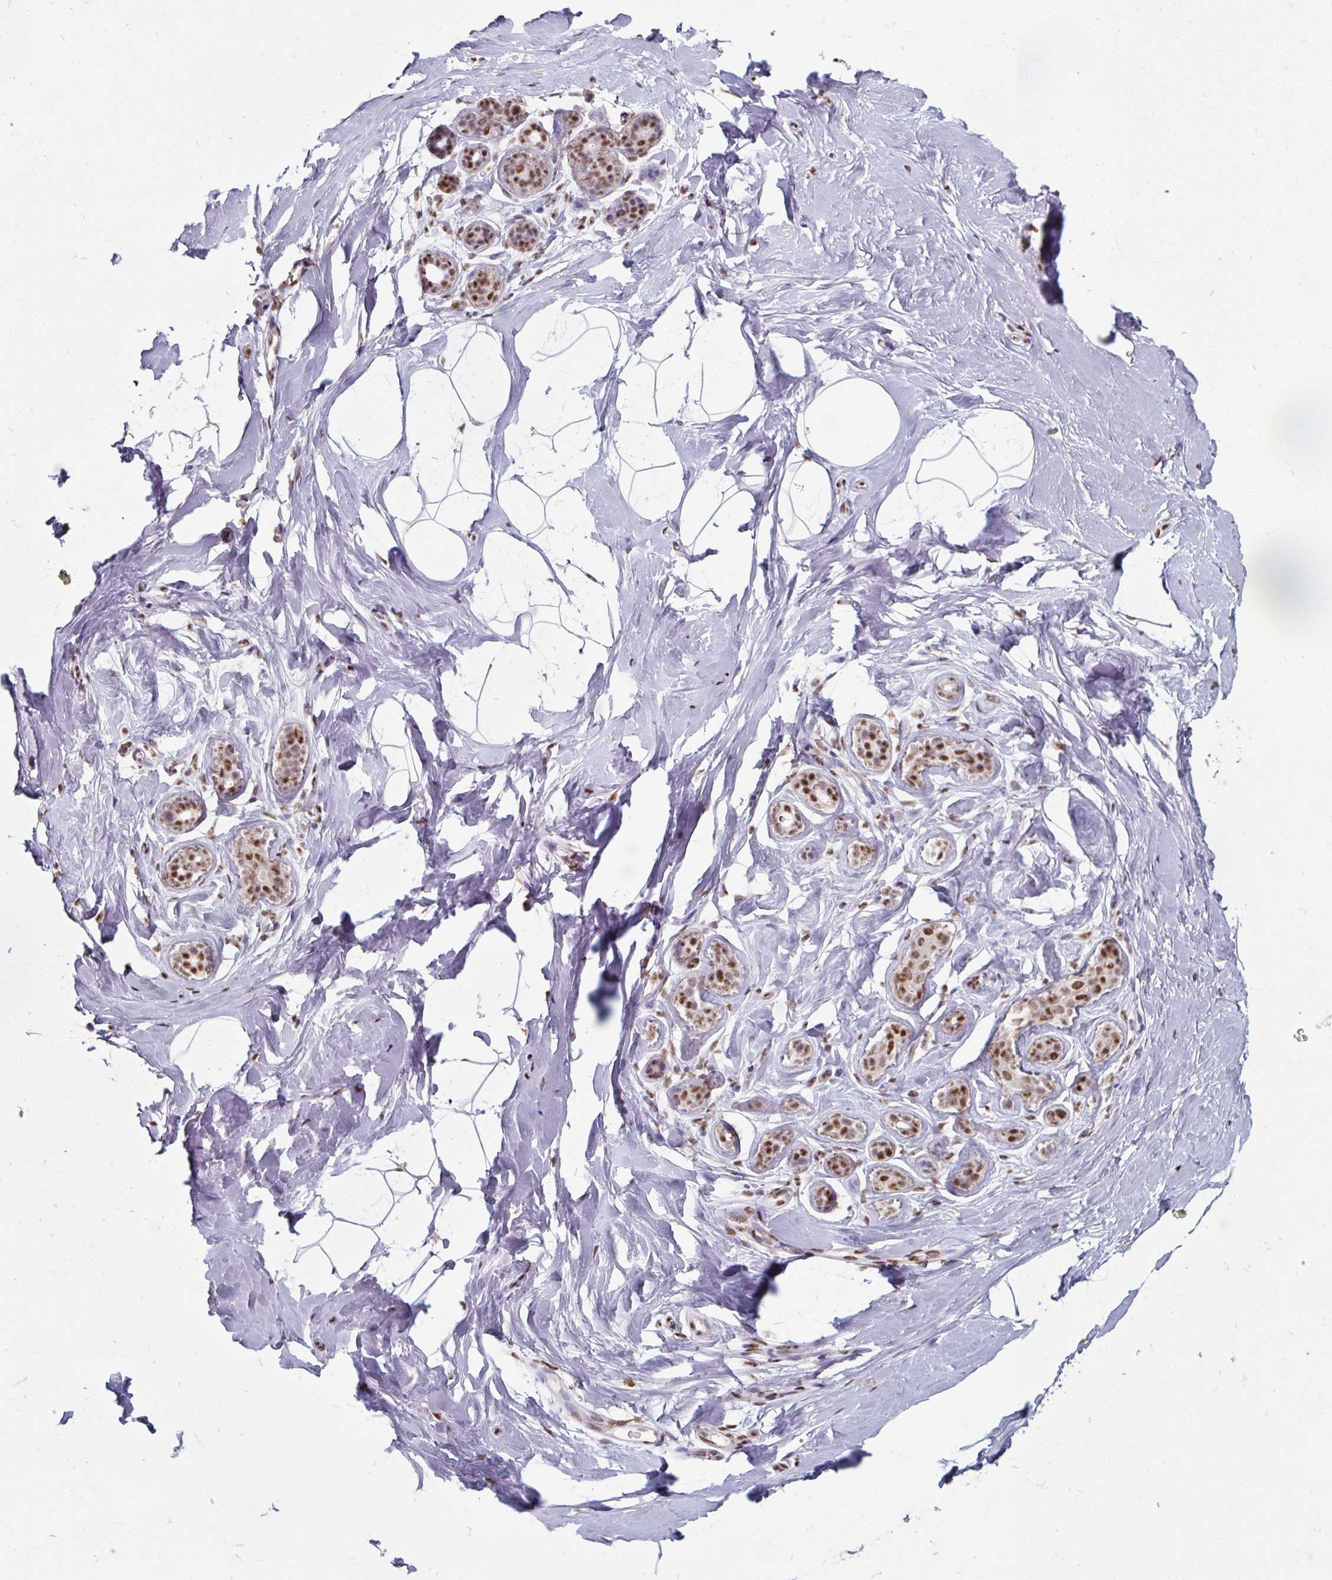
{"staining": {"intensity": "negative", "quantity": "none", "location": "none"}, "tissue": "breast", "cell_type": "Adipocytes", "image_type": "normal", "snomed": [{"axis": "morphology", "description": "Normal tissue, NOS"}, {"axis": "topography", "description": "Breast"}], "caption": "An immunohistochemistry (IHC) image of normal breast is shown. There is no staining in adipocytes of breast. (DAB (3,3'-diaminobenzidine) immunohistochemistry (IHC) with hematoxylin counter stain).", "gene": "ENSG00000291316", "patient": {"sex": "female", "age": 32}}